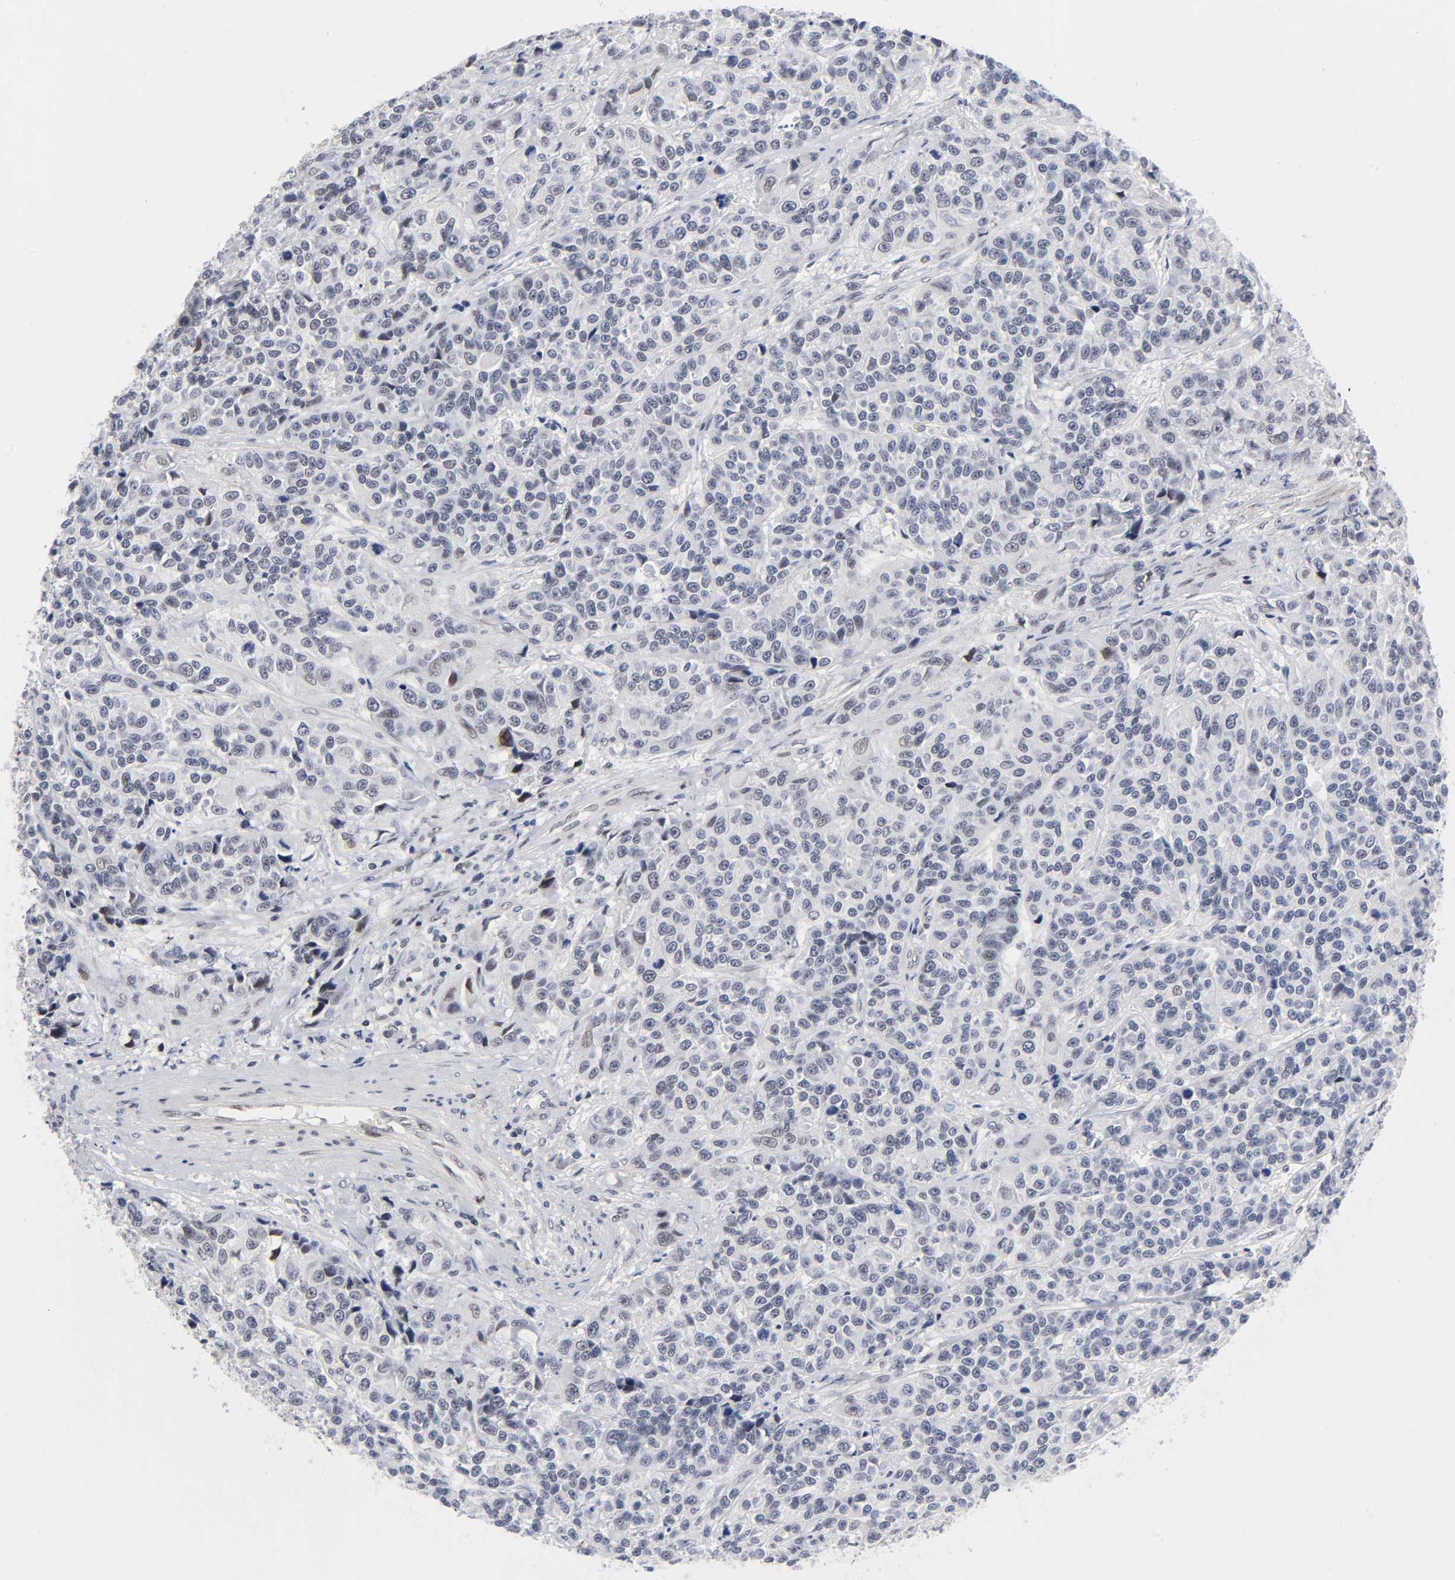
{"staining": {"intensity": "weak", "quantity": "25%-75%", "location": "nuclear"}, "tissue": "urothelial cancer", "cell_type": "Tumor cells", "image_type": "cancer", "snomed": [{"axis": "morphology", "description": "Urothelial carcinoma, High grade"}, {"axis": "topography", "description": "Urinary bladder"}], "caption": "Urothelial cancer stained with IHC exhibits weak nuclear positivity in about 25%-75% of tumor cells. The protein is stained brown, and the nuclei are stained in blue (DAB IHC with brightfield microscopy, high magnification).", "gene": "DIDO1", "patient": {"sex": "female", "age": 81}}